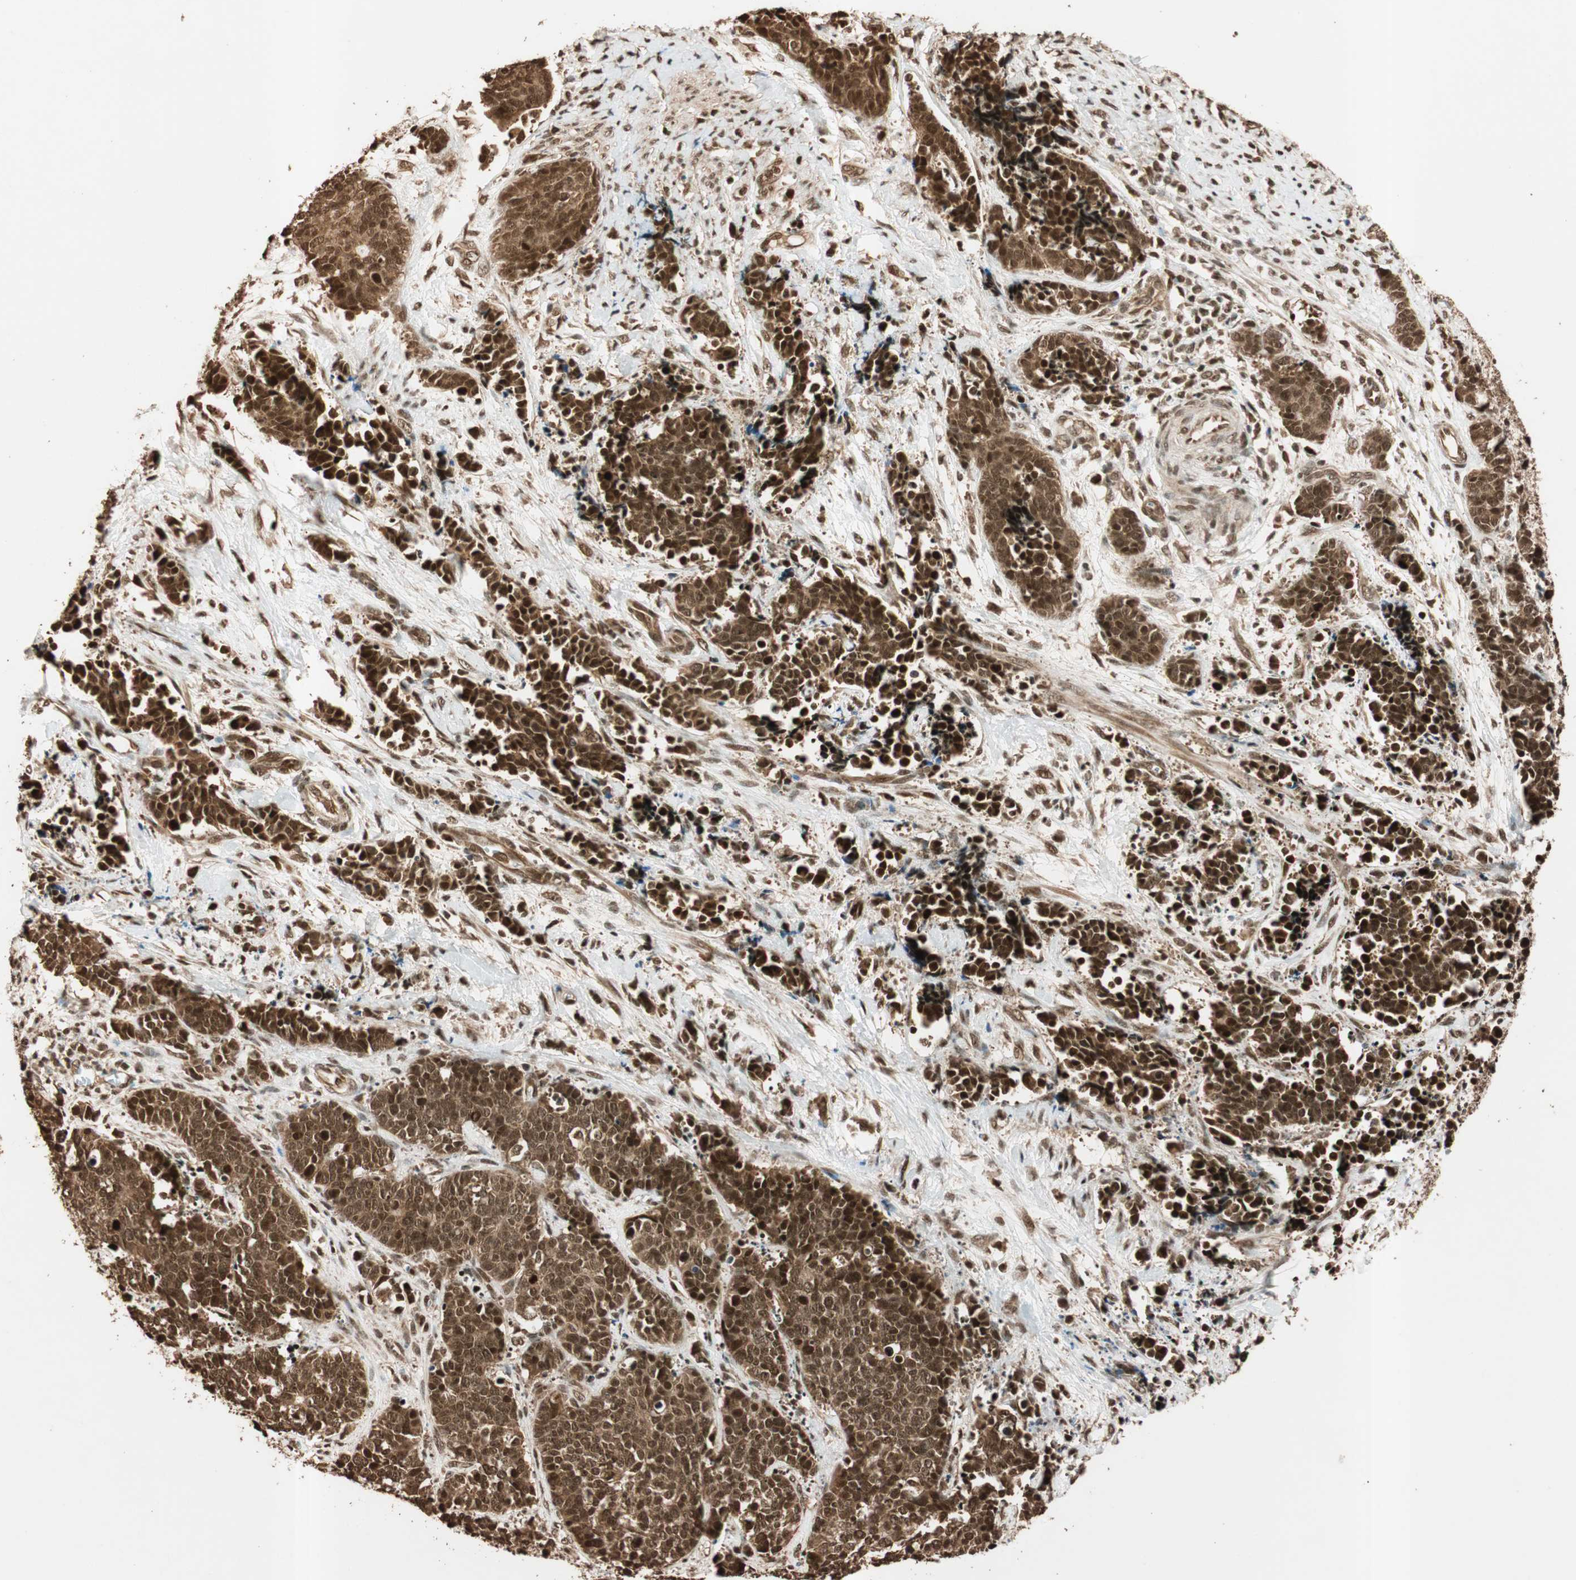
{"staining": {"intensity": "strong", "quantity": ">75%", "location": "nuclear"}, "tissue": "cervical cancer", "cell_type": "Tumor cells", "image_type": "cancer", "snomed": [{"axis": "morphology", "description": "Squamous cell carcinoma, NOS"}, {"axis": "topography", "description": "Cervix"}], "caption": "Protein staining of squamous cell carcinoma (cervical) tissue displays strong nuclear positivity in approximately >75% of tumor cells.", "gene": "ALKBH5", "patient": {"sex": "female", "age": 35}}